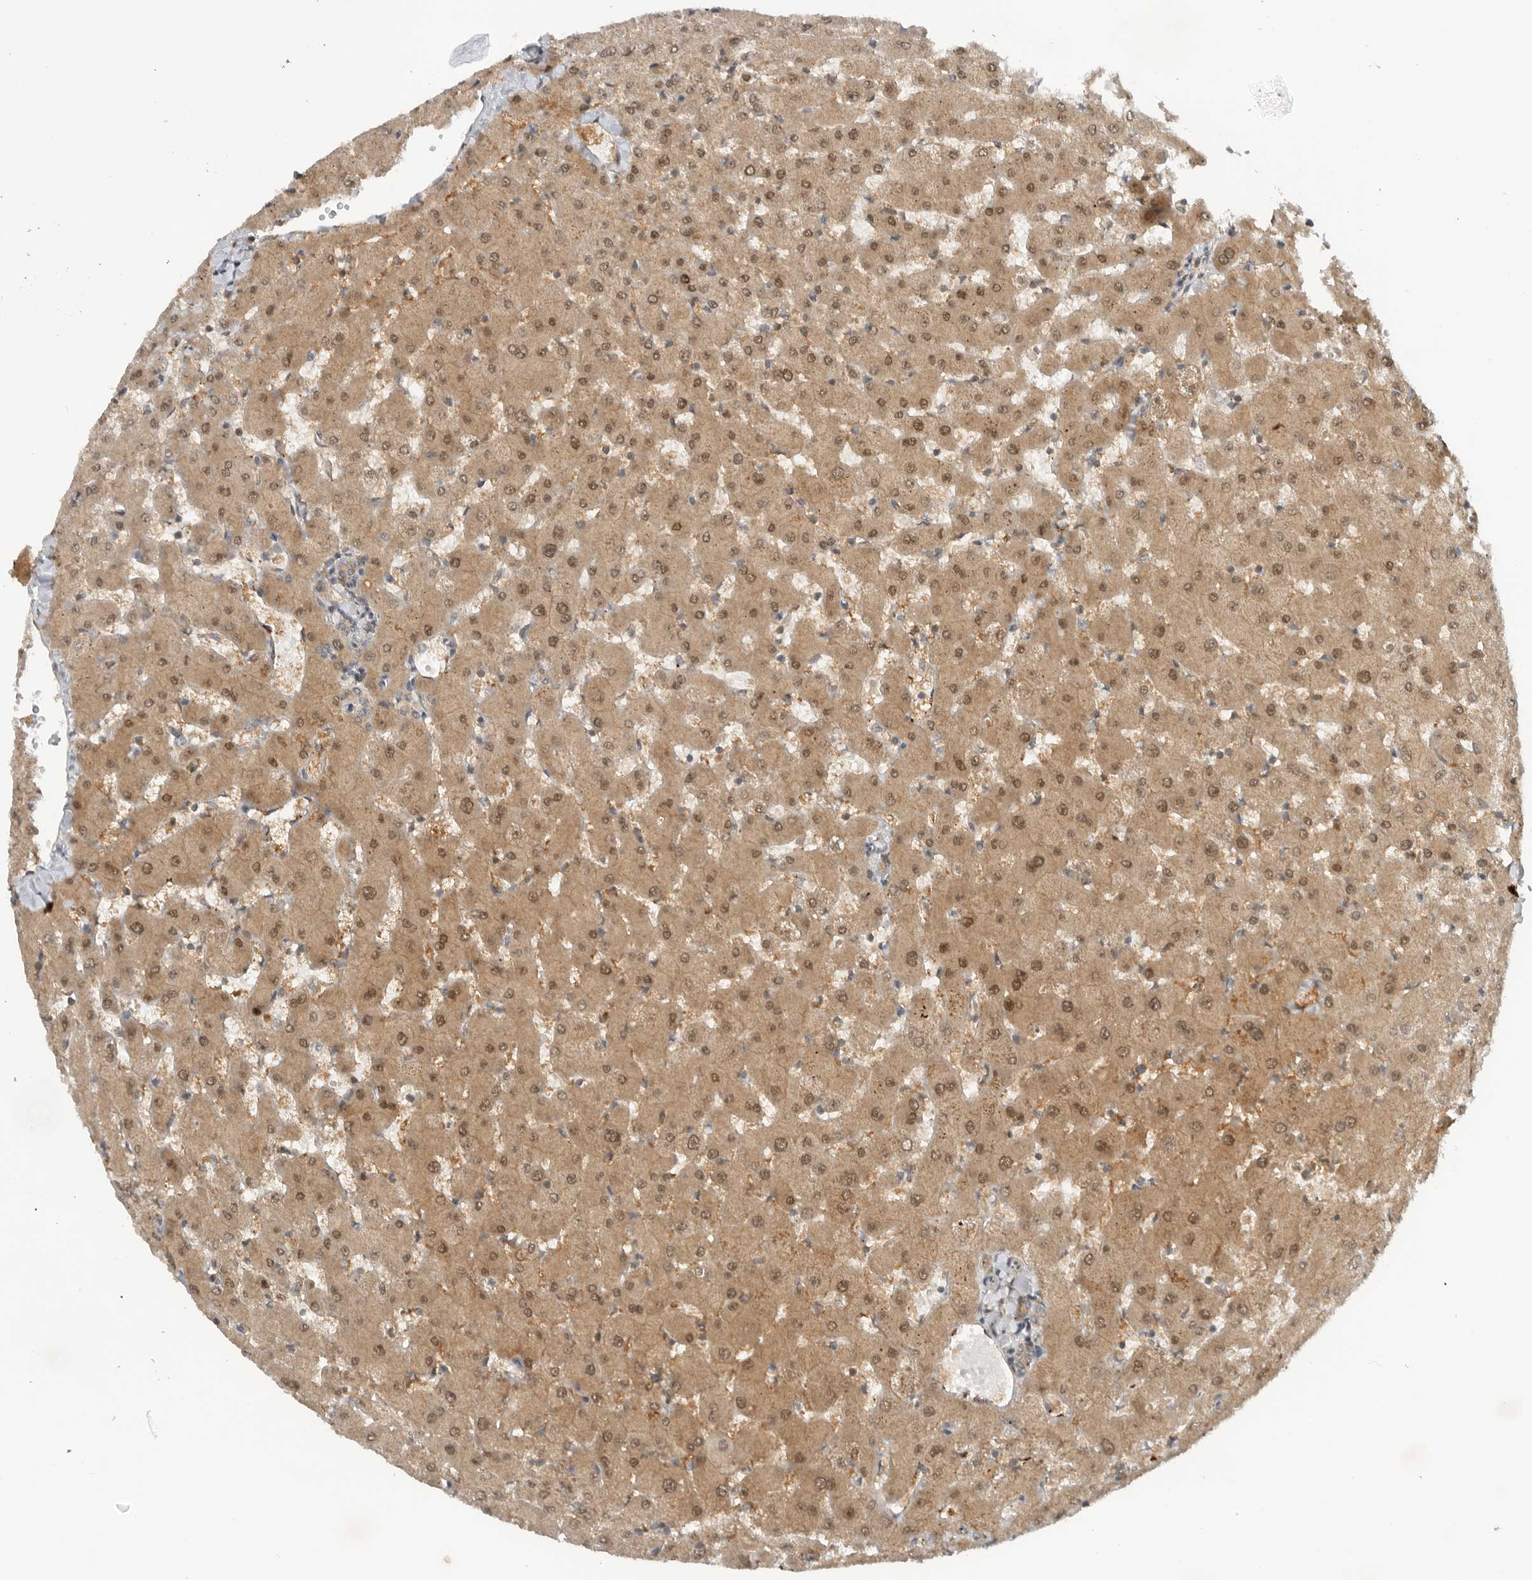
{"staining": {"intensity": "weak", "quantity": ">75%", "location": "cytoplasmic/membranous"}, "tissue": "liver", "cell_type": "Cholangiocytes", "image_type": "normal", "snomed": [{"axis": "morphology", "description": "Normal tissue, NOS"}, {"axis": "topography", "description": "Liver"}], "caption": "Liver was stained to show a protein in brown. There is low levels of weak cytoplasmic/membranous positivity in approximately >75% of cholangiocytes. (Stains: DAB in brown, nuclei in blue, Microscopy: brightfield microscopy at high magnification).", "gene": "DCAF8", "patient": {"sex": "female", "age": 63}}